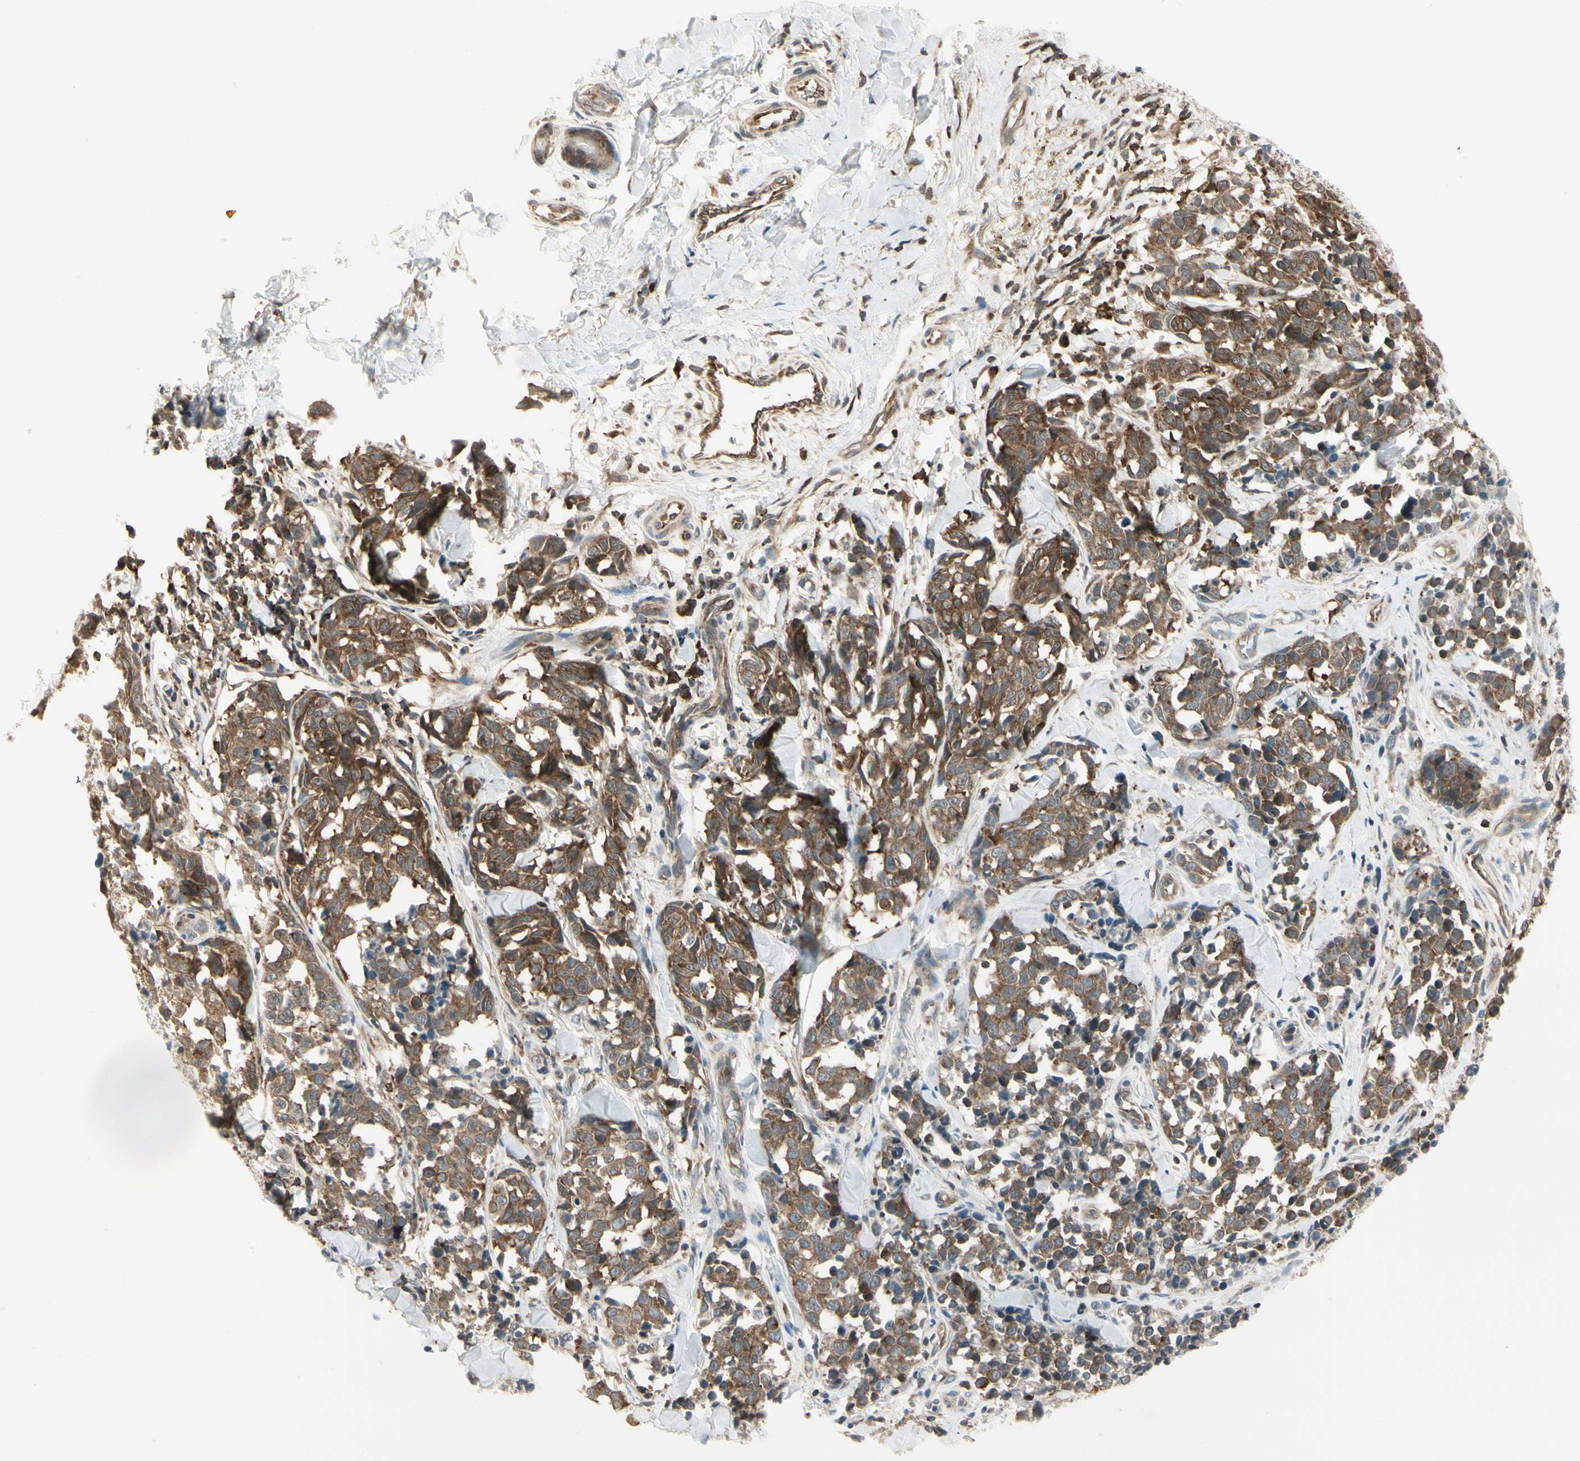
{"staining": {"intensity": "strong", "quantity": ">75%", "location": "cytoplasmic/membranous"}, "tissue": "melanoma", "cell_type": "Tumor cells", "image_type": "cancer", "snomed": [{"axis": "morphology", "description": "Malignant melanoma, NOS"}, {"axis": "topography", "description": "Skin"}], "caption": "Immunohistochemical staining of melanoma displays strong cytoplasmic/membranous protein staining in about >75% of tumor cells.", "gene": "OXSR1", "patient": {"sex": "female", "age": 64}}